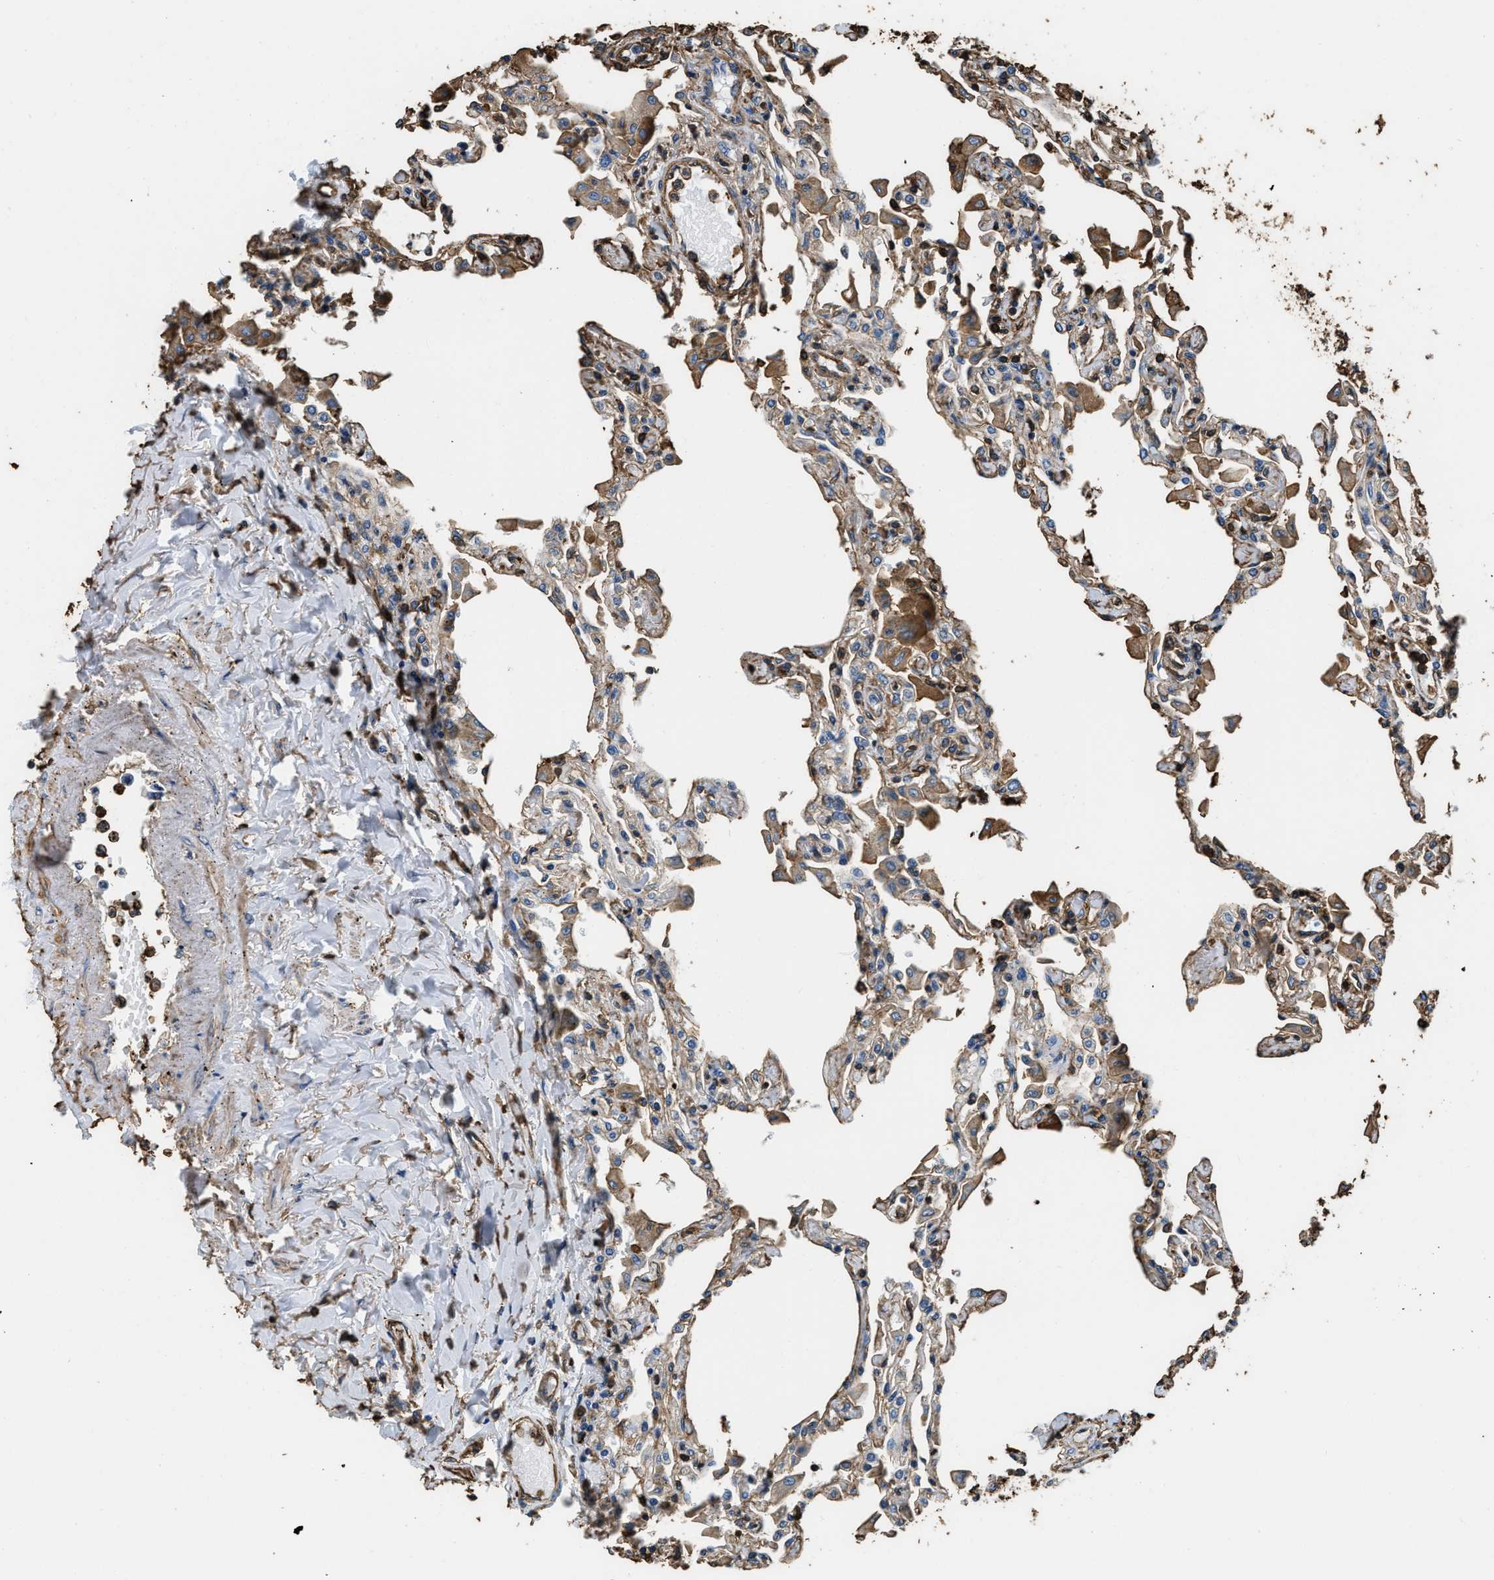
{"staining": {"intensity": "moderate", "quantity": "25%-75%", "location": "cytoplasmic/membranous"}, "tissue": "lung", "cell_type": "Alveolar cells", "image_type": "normal", "snomed": [{"axis": "morphology", "description": "Normal tissue, NOS"}, {"axis": "topography", "description": "Bronchus"}, {"axis": "topography", "description": "Lung"}], "caption": "Protein staining demonstrates moderate cytoplasmic/membranous staining in about 25%-75% of alveolar cells in benign lung. (DAB IHC, brown staining for protein, blue staining for nuclei).", "gene": "ACCS", "patient": {"sex": "female", "age": 49}}